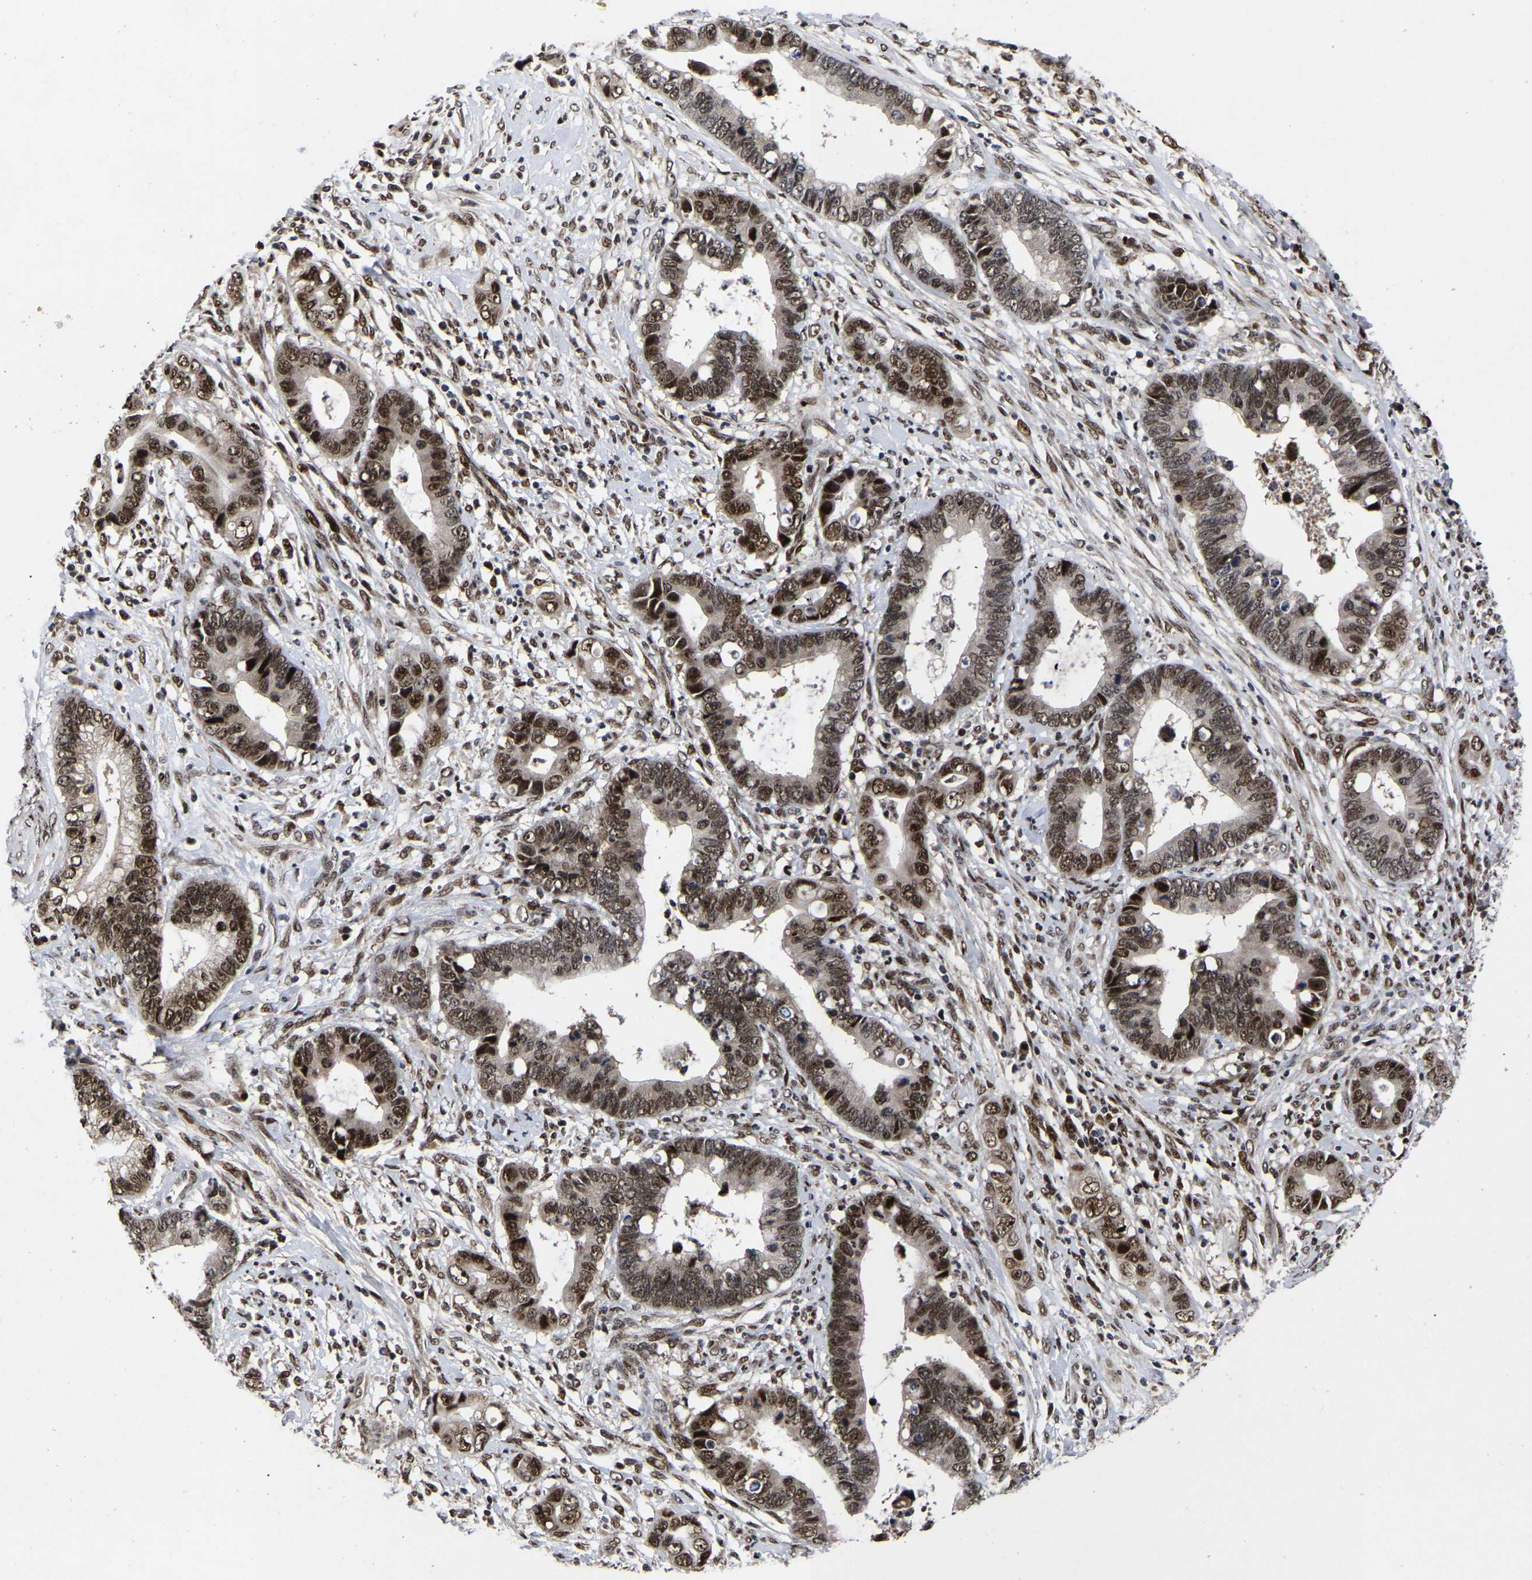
{"staining": {"intensity": "moderate", "quantity": ">75%", "location": "cytoplasmic/membranous,nuclear"}, "tissue": "cervical cancer", "cell_type": "Tumor cells", "image_type": "cancer", "snomed": [{"axis": "morphology", "description": "Adenocarcinoma, NOS"}, {"axis": "topography", "description": "Cervix"}], "caption": "About >75% of tumor cells in human cervical cancer (adenocarcinoma) exhibit moderate cytoplasmic/membranous and nuclear protein positivity as visualized by brown immunohistochemical staining.", "gene": "JUNB", "patient": {"sex": "female", "age": 44}}